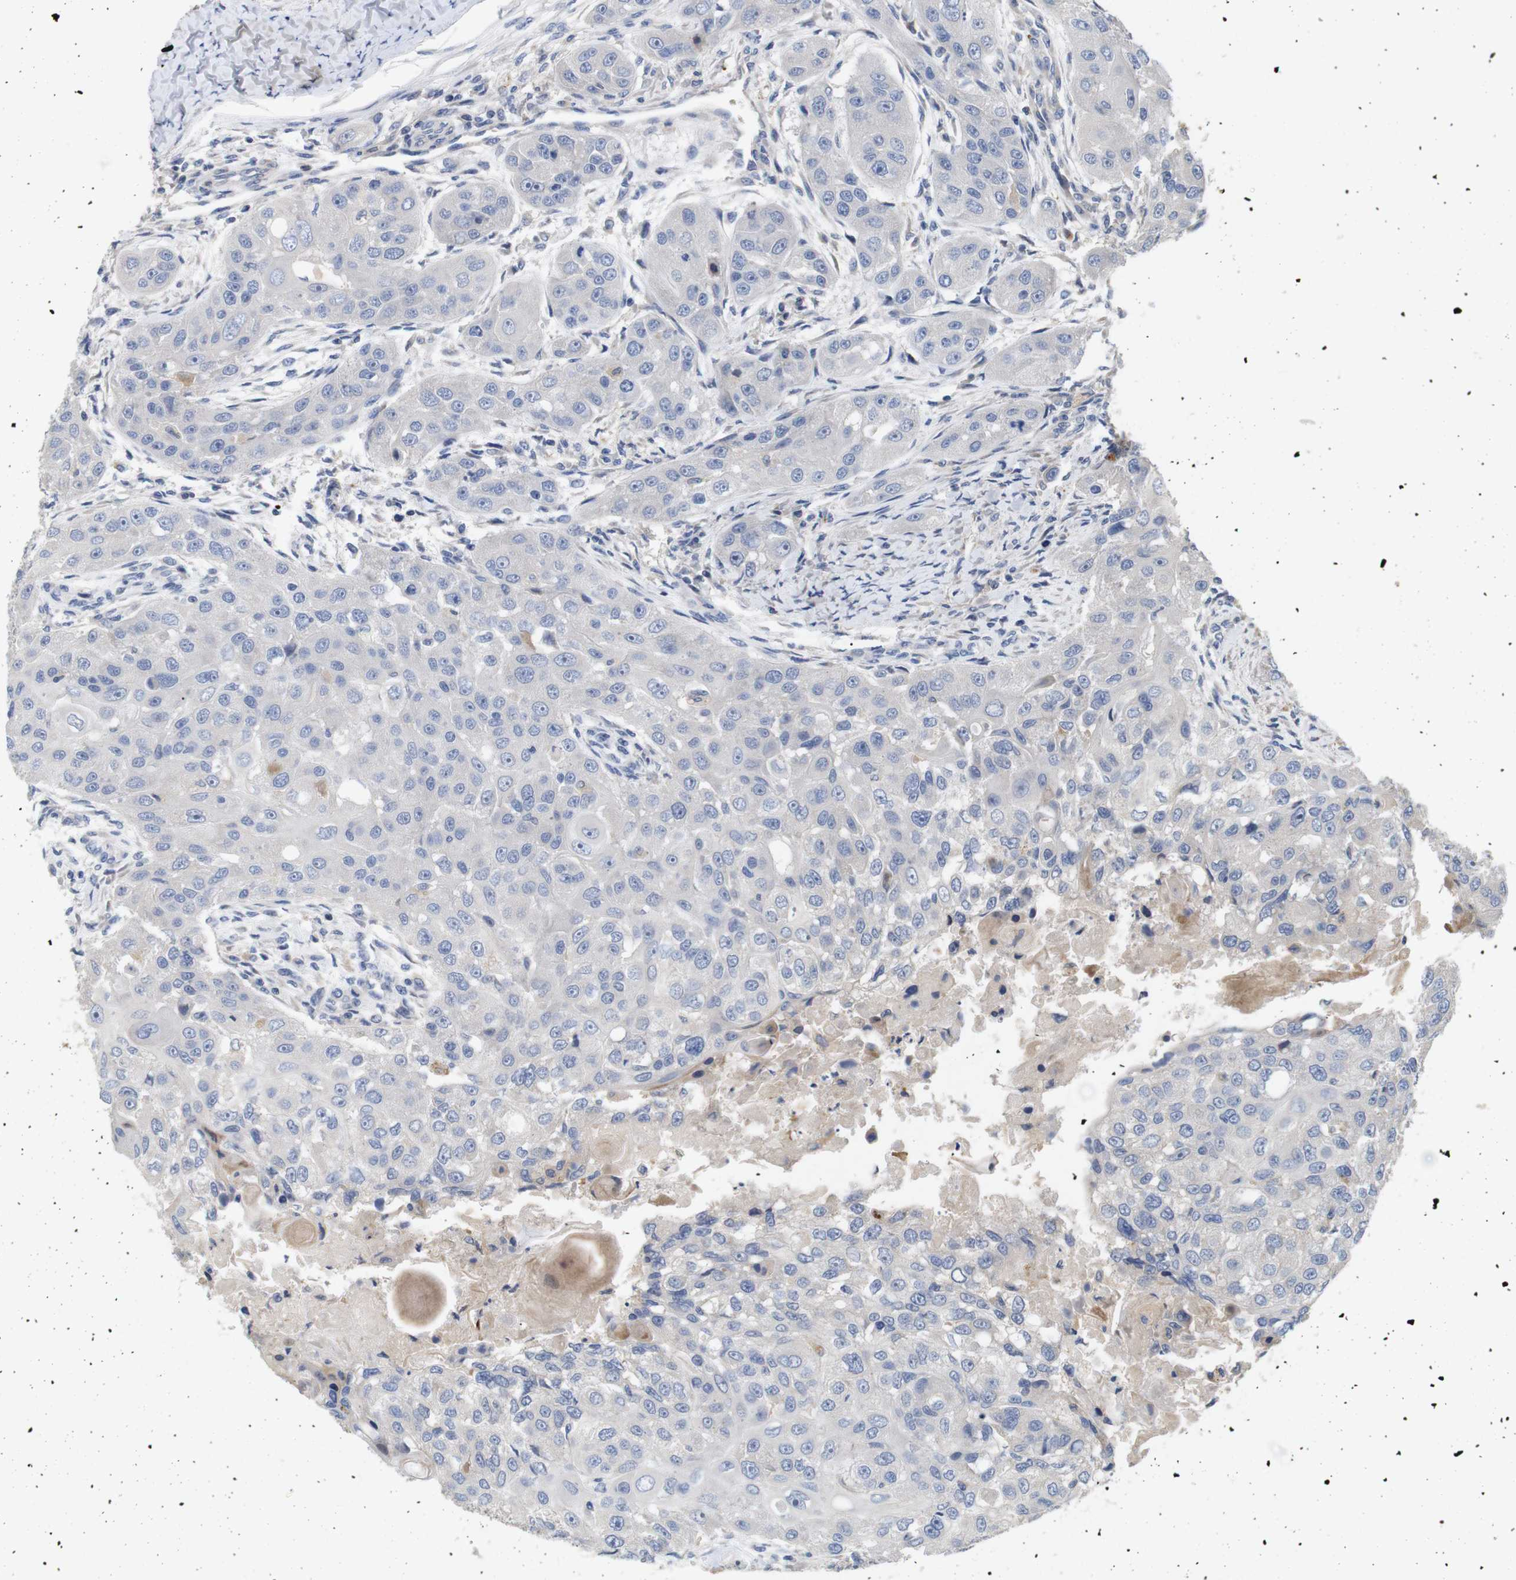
{"staining": {"intensity": "negative", "quantity": "none", "location": "none"}, "tissue": "head and neck cancer", "cell_type": "Tumor cells", "image_type": "cancer", "snomed": [{"axis": "morphology", "description": "Normal tissue, NOS"}, {"axis": "morphology", "description": "Squamous cell carcinoma, NOS"}, {"axis": "topography", "description": "Skeletal muscle"}, {"axis": "topography", "description": "Head-Neck"}], "caption": "The histopathology image shows no significant expression in tumor cells of squamous cell carcinoma (head and neck).", "gene": "SPRY3", "patient": {"sex": "male", "age": 51}}